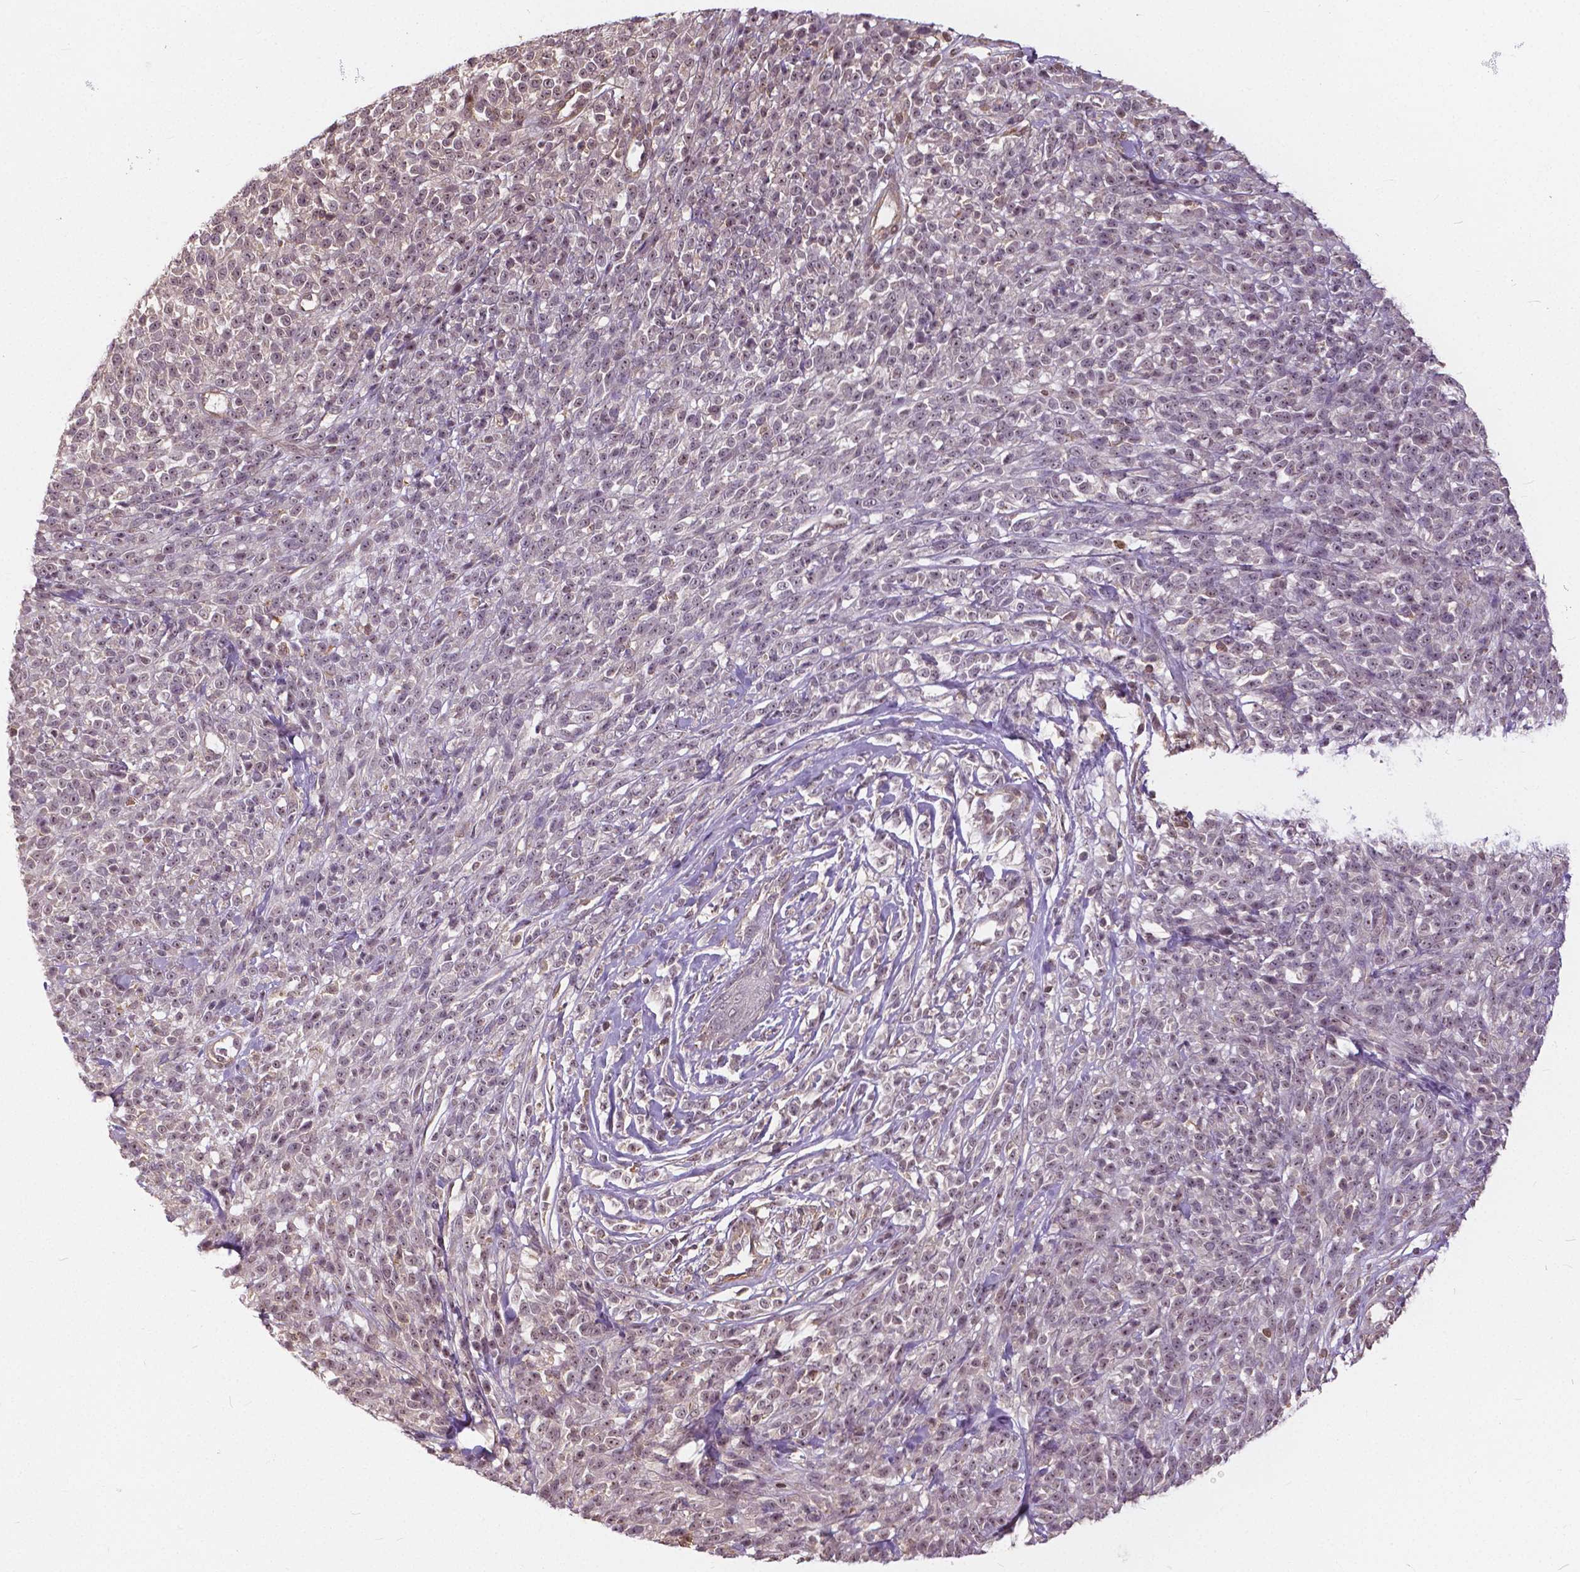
{"staining": {"intensity": "negative", "quantity": "none", "location": "none"}, "tissue": "melanoma", "cell_type": "Tumor cells", "image_type": "cancer", "snomed": [{"axis": "morphology", "description": "Malignant melanoma, NOS"}, {"axis": "topography", "description": "Skin"}, {"axis": "topography", "description": "Skin of trunk"}], "caption": "The IHC photomicrograph has no significant expression in tumor cells of melanoma tissue.", "gene": "ANXA13", "patient": {"sex": "male", "age": 74}}